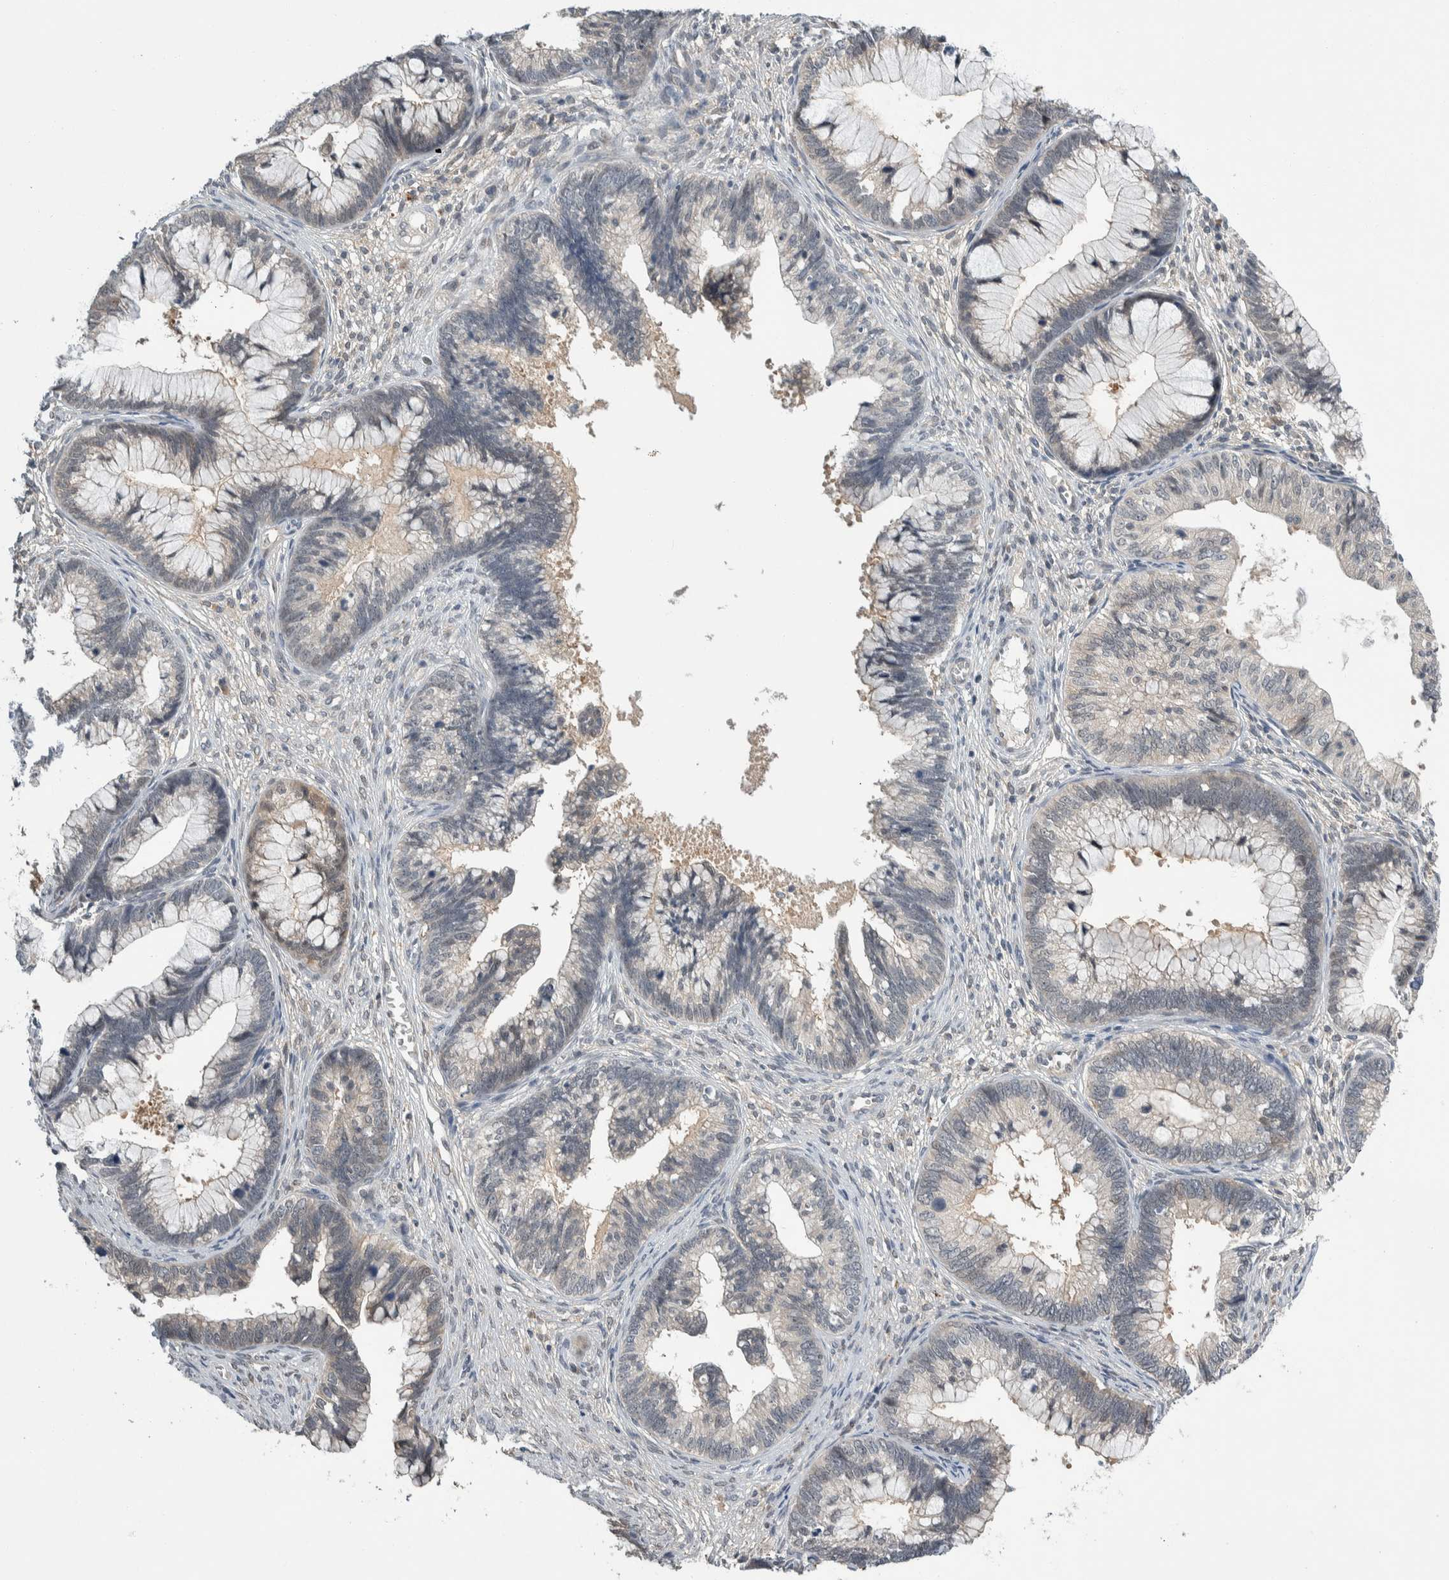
{"staining": {"intensity": "negative", "quantity": "none", "location": "none"}, "tissue": "cervical cancer", "cell_type": "Tumor cells", "image_type": "cancer", "snomed": [{"axis": "morphology", "description": "Adenocarcinoma, NOS"}, {"axis": "topography", "description": "Cervix"}], "caption": "Cervical adenocarcinoma was stained to show a protein in brown. There is no significant staining in tumor cells.", "gene": "SHPK", "patient": {"sex": "female", "age": 44}}